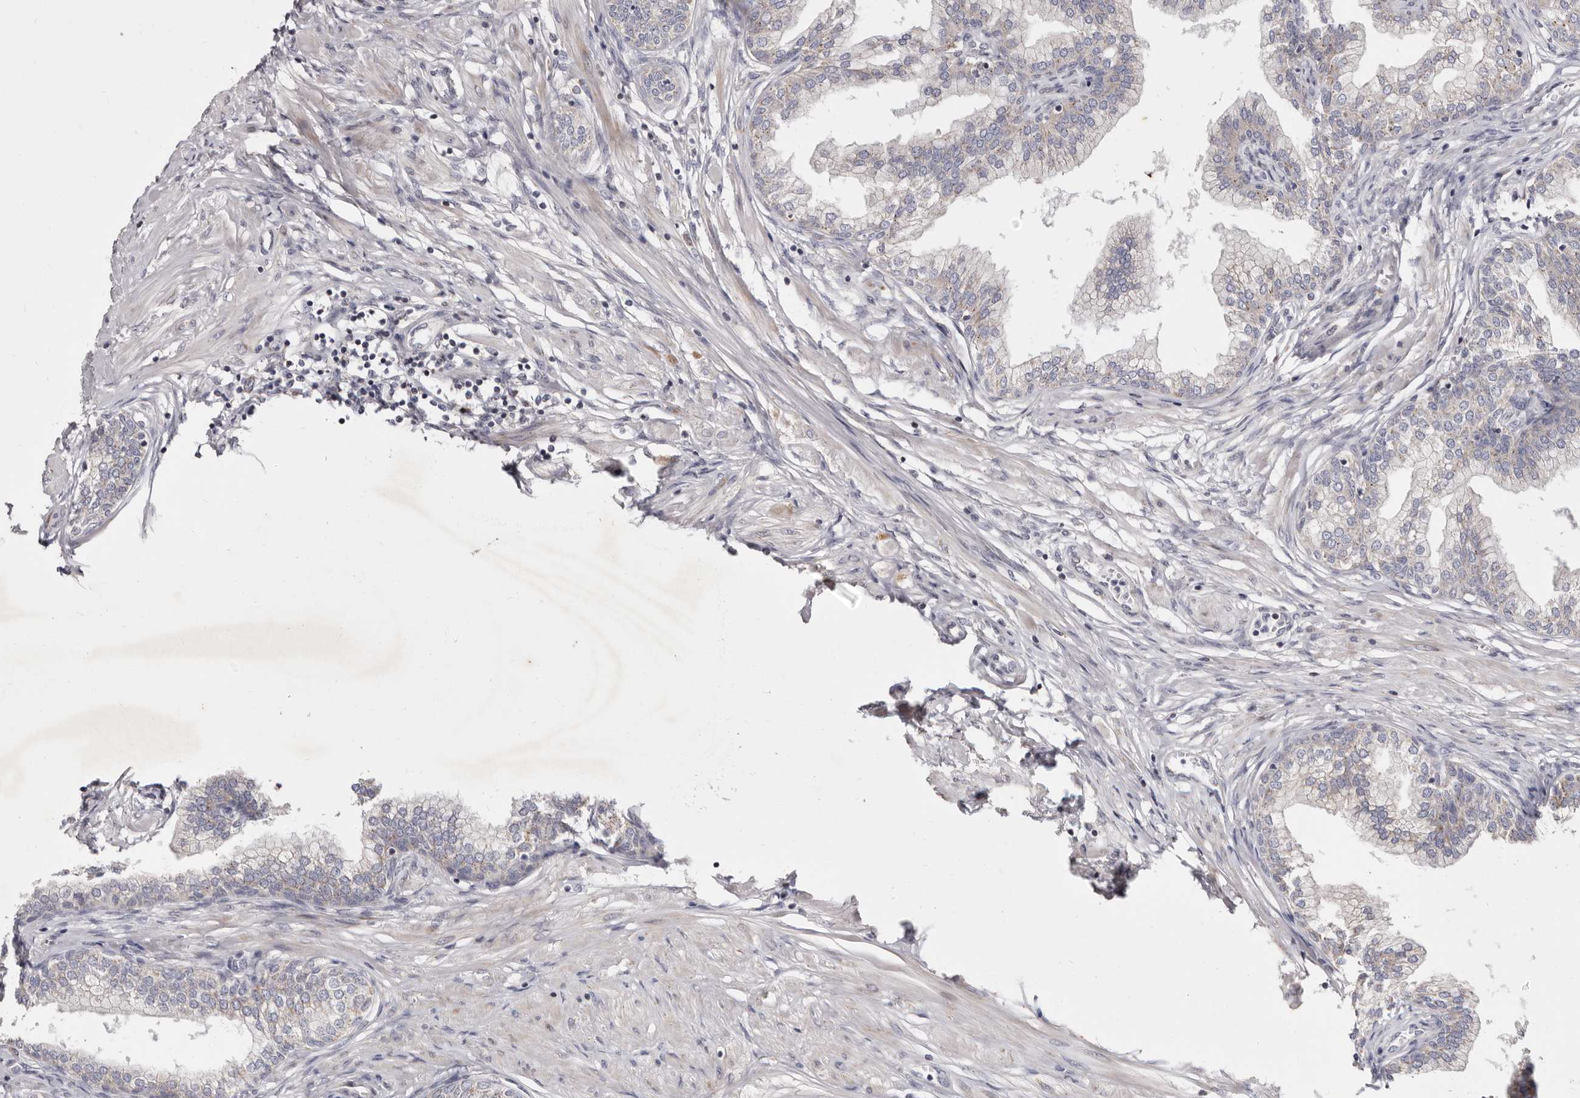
{"staining": {"intensity": "moderate", "quantity": "<25%", "location": "cytoplasmic/membranous"}, "tissue": "prostate", "cell_type": "Glandular cells", "image_type": "normal", "snomed": [{"axis": "morphology", "description": "Normal tissue, NOS"}, {"axis": "morphology", "description": "Urothelial carcinoma, Low grade"}, {"axis": "topography", "description": "Urinary bladder"}, {"axis": "topography", "description": "Prostate"}], "caption": "This image shows normal prostate stained with IHC to label a protein in brown. The cytoplasmic/membranous of glandular cells show moderate positivity for the protein. Nuclei are counter-stained blue.", "gene": "TIMM17B", "patient": {"sex": "male", "age": 60}}